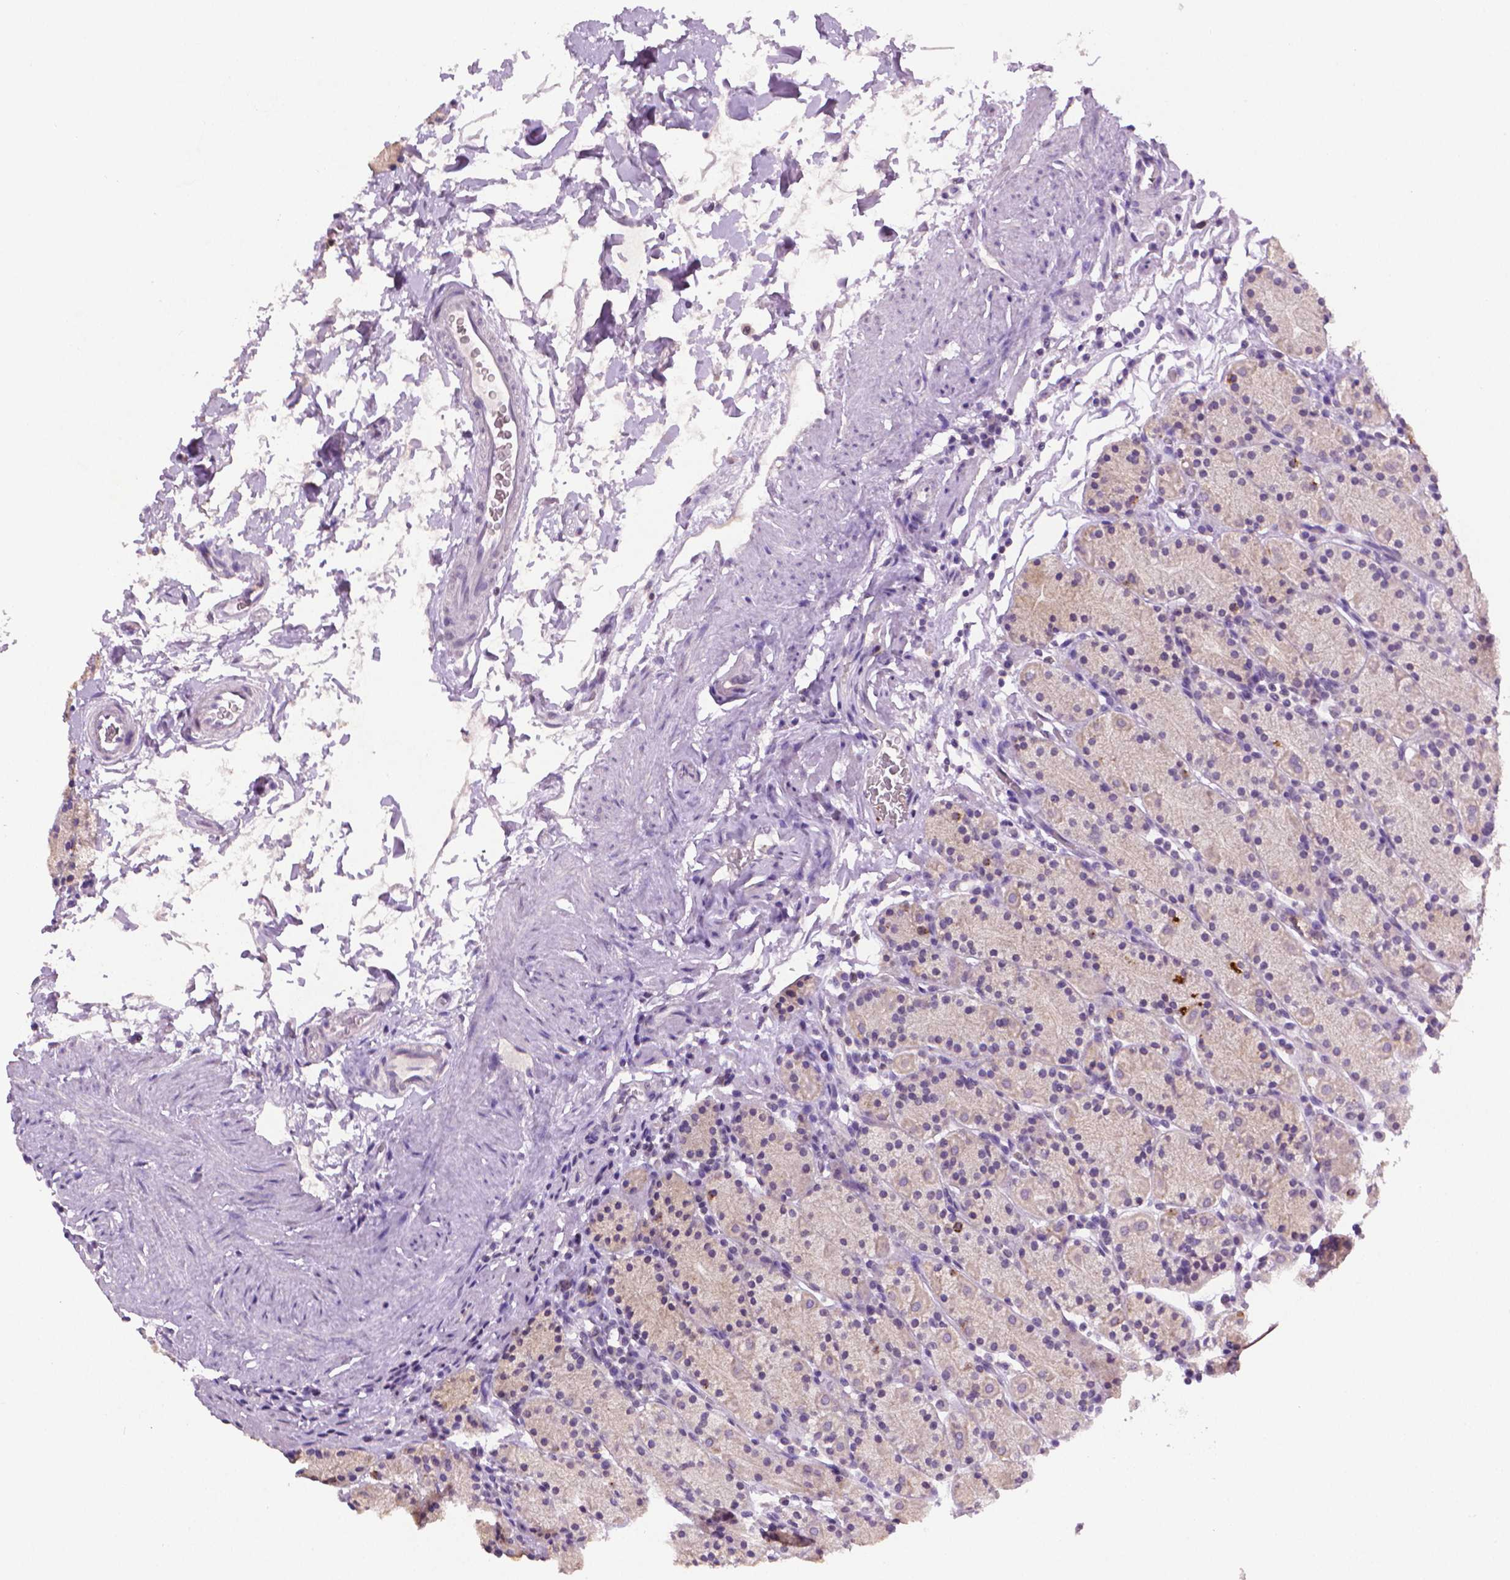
{"staining": {"intensity": "moderate", "quantity": "<25%", "location": "cytoplasmic/membranous"}, "tissue": "stomach", "cell_type": "Glandular cells", "image_type": "normal", "snomed": [{"axis": "morphology", "description": "Normal tissue, NOS"}, {"axis": "topography", "description": "Stomach, upper"}, {"axis": "topography", "description": "Stomach"}], "caption": "A low amount of moderate cytoplasmic/membranous staining is appreciated in approximately <25% of glandular cells in benign stomach.", "gene": "CDKN2D", "patient": {"sex": "male", "age": 62}}